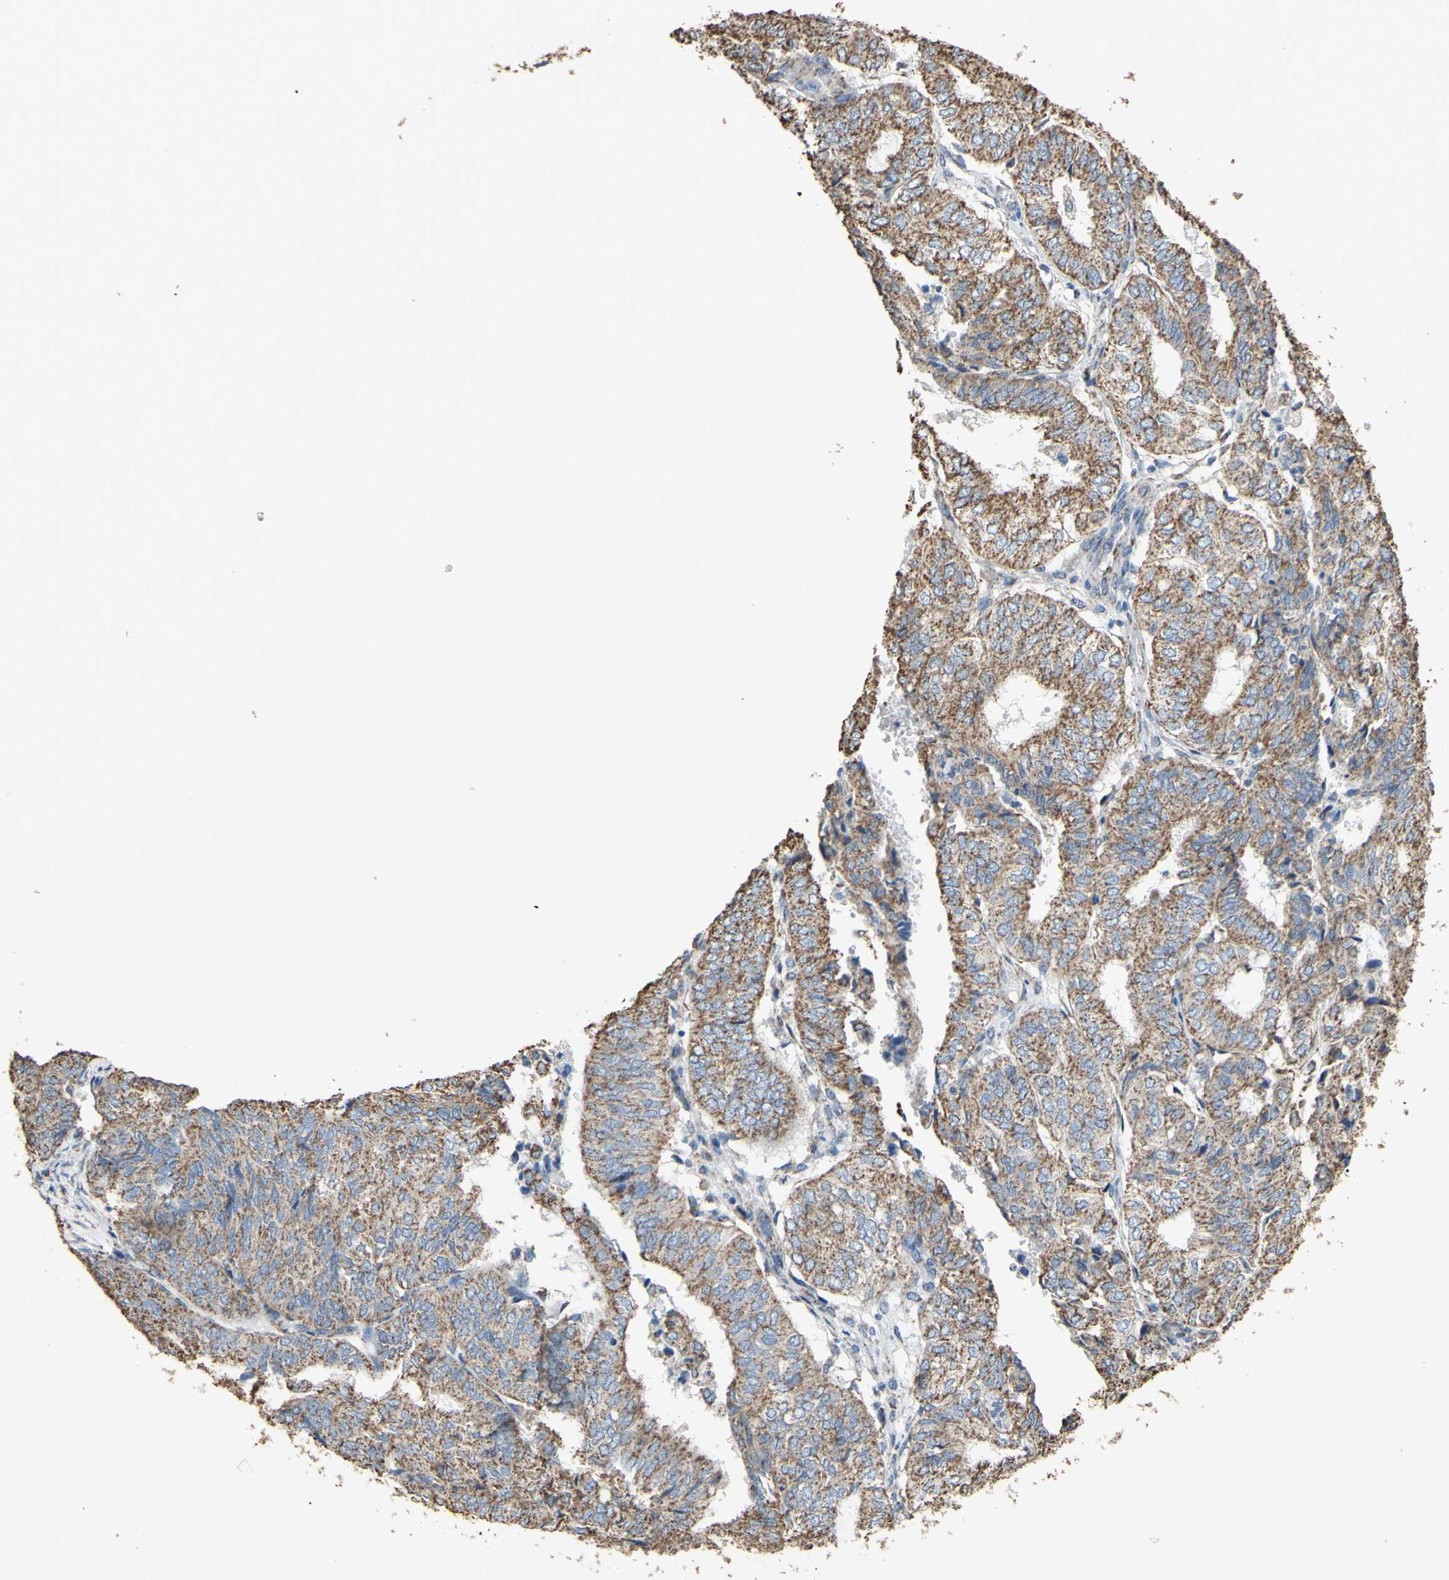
{"staining": {"intensity": "moderate", "quantity": ">75%", "location": "cytoplasmic/membranous"}, "tissue": "endometrial cancer", "cell_type": "Tumor cells", "image_type": "cancer", "snomed": [{"axis": "morphology", "description": "Adenocarcinoma, NOS"}, {"axis": "topography", "description": "Uterus"}], "caption": "Endometrial adenocarcinoma was stained to show a protein in brown. There is medium levels of moderate cytoplasmic/membranous positivity in about >75% of tumor cells.", "gene": "CMKLR2", "patient": {"sex": "female", "age": 60}}